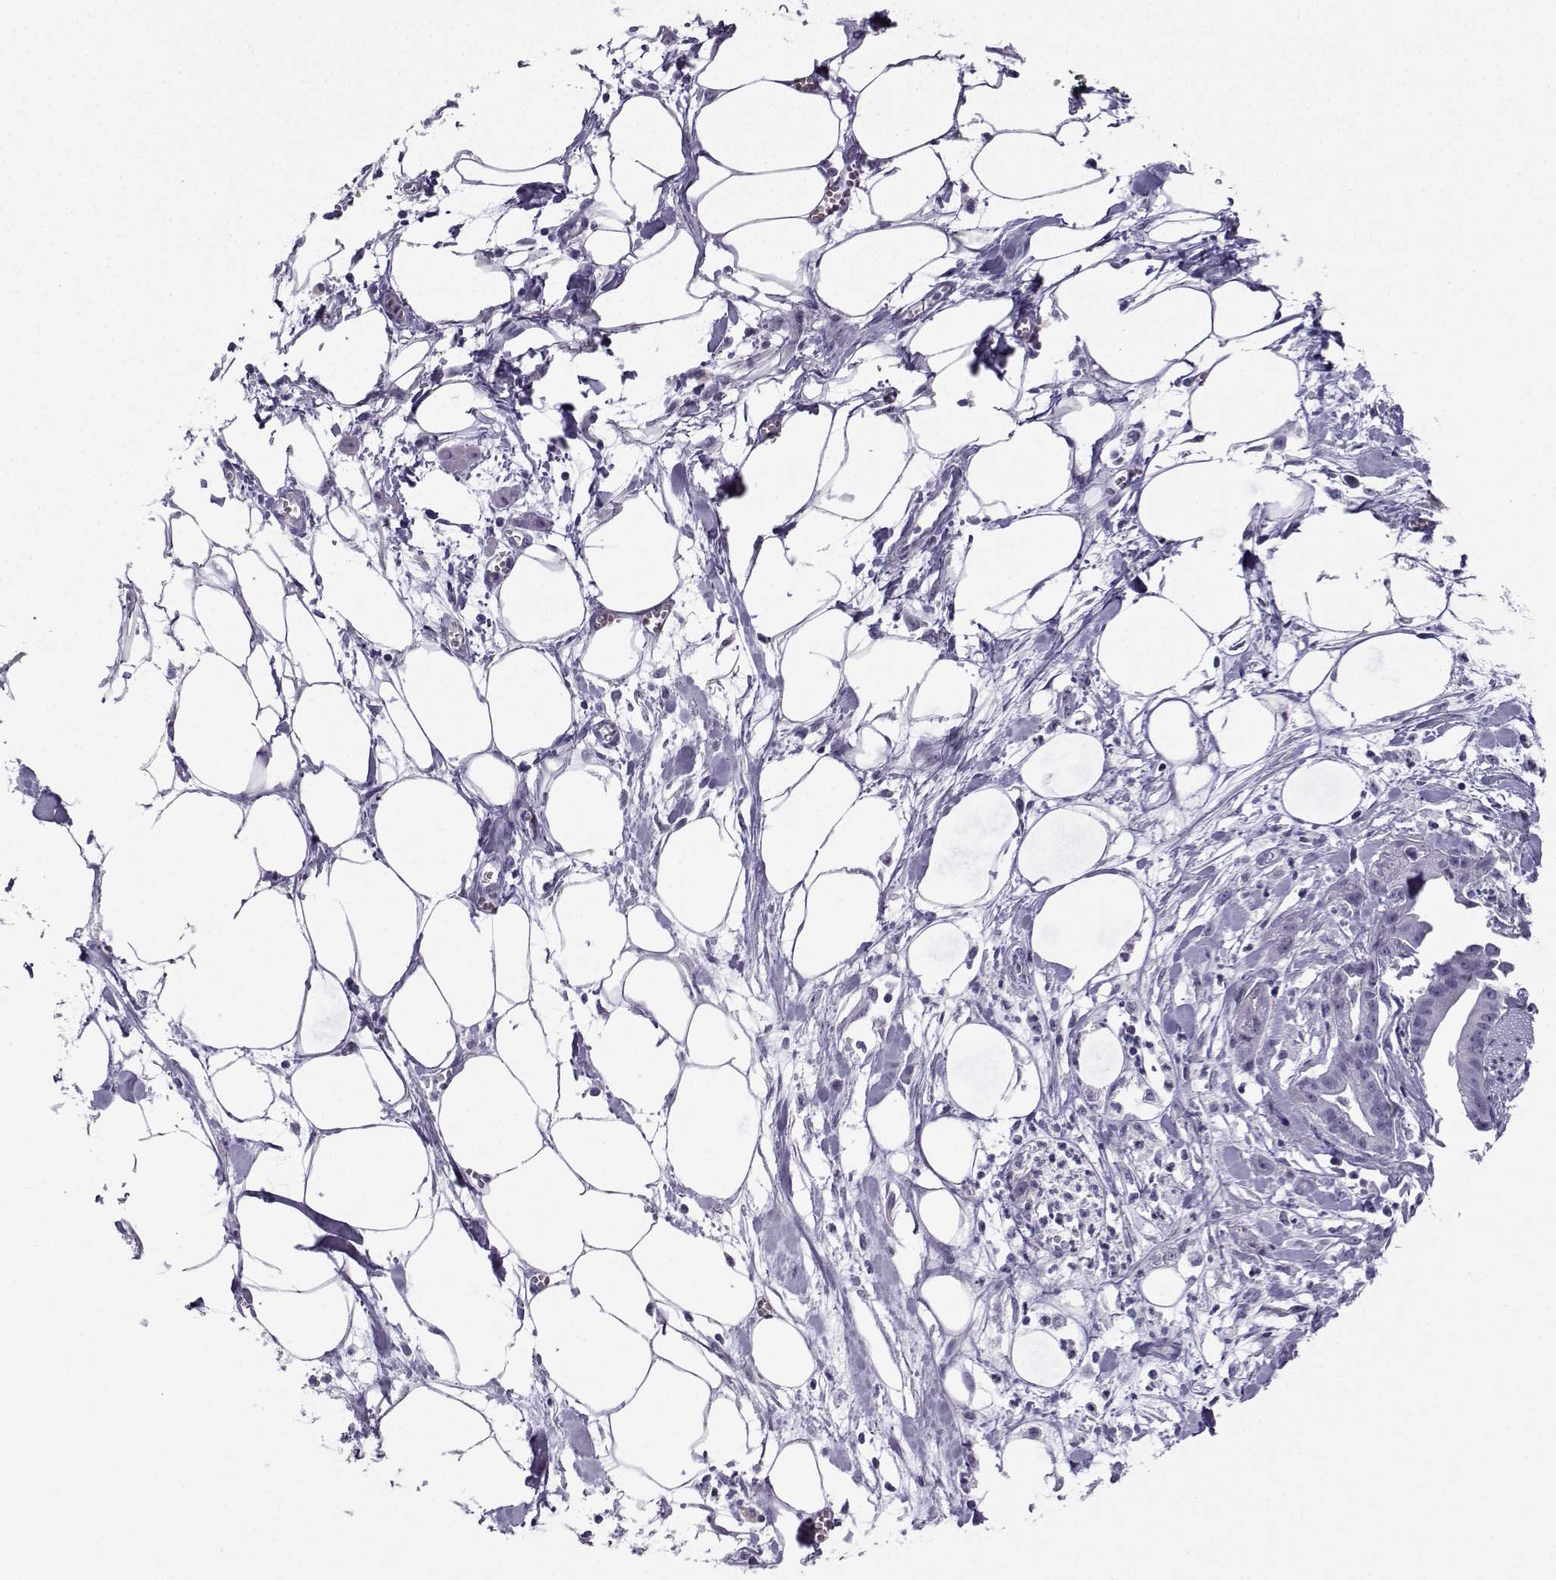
{"staining": {"intensity": "negative", "quantity": "none", "location": "none"}, "tissue": "pancreatic cancer", "cell_type": "Tumor cells", "image_type": "cancer", "snomed": [{"axis": "morphology", "description": "Normal tissue, NOS"}, {"axis": "morphology", "description": "Adenocarcinoma, NOS"}, {"axis": "topography", "description": "Lymph node"}, {"axis": "topography", "description": "Pancreas"}], "caption": "An immunohistochemistry (IHC) image of adenocarcinoma (pancreatic) is shown. There is no staining in tumor cells of adenocarcinoma (pancreatic).", "gene": "ZBTB8B", "patient": {"sex": "female", "age": 58}}